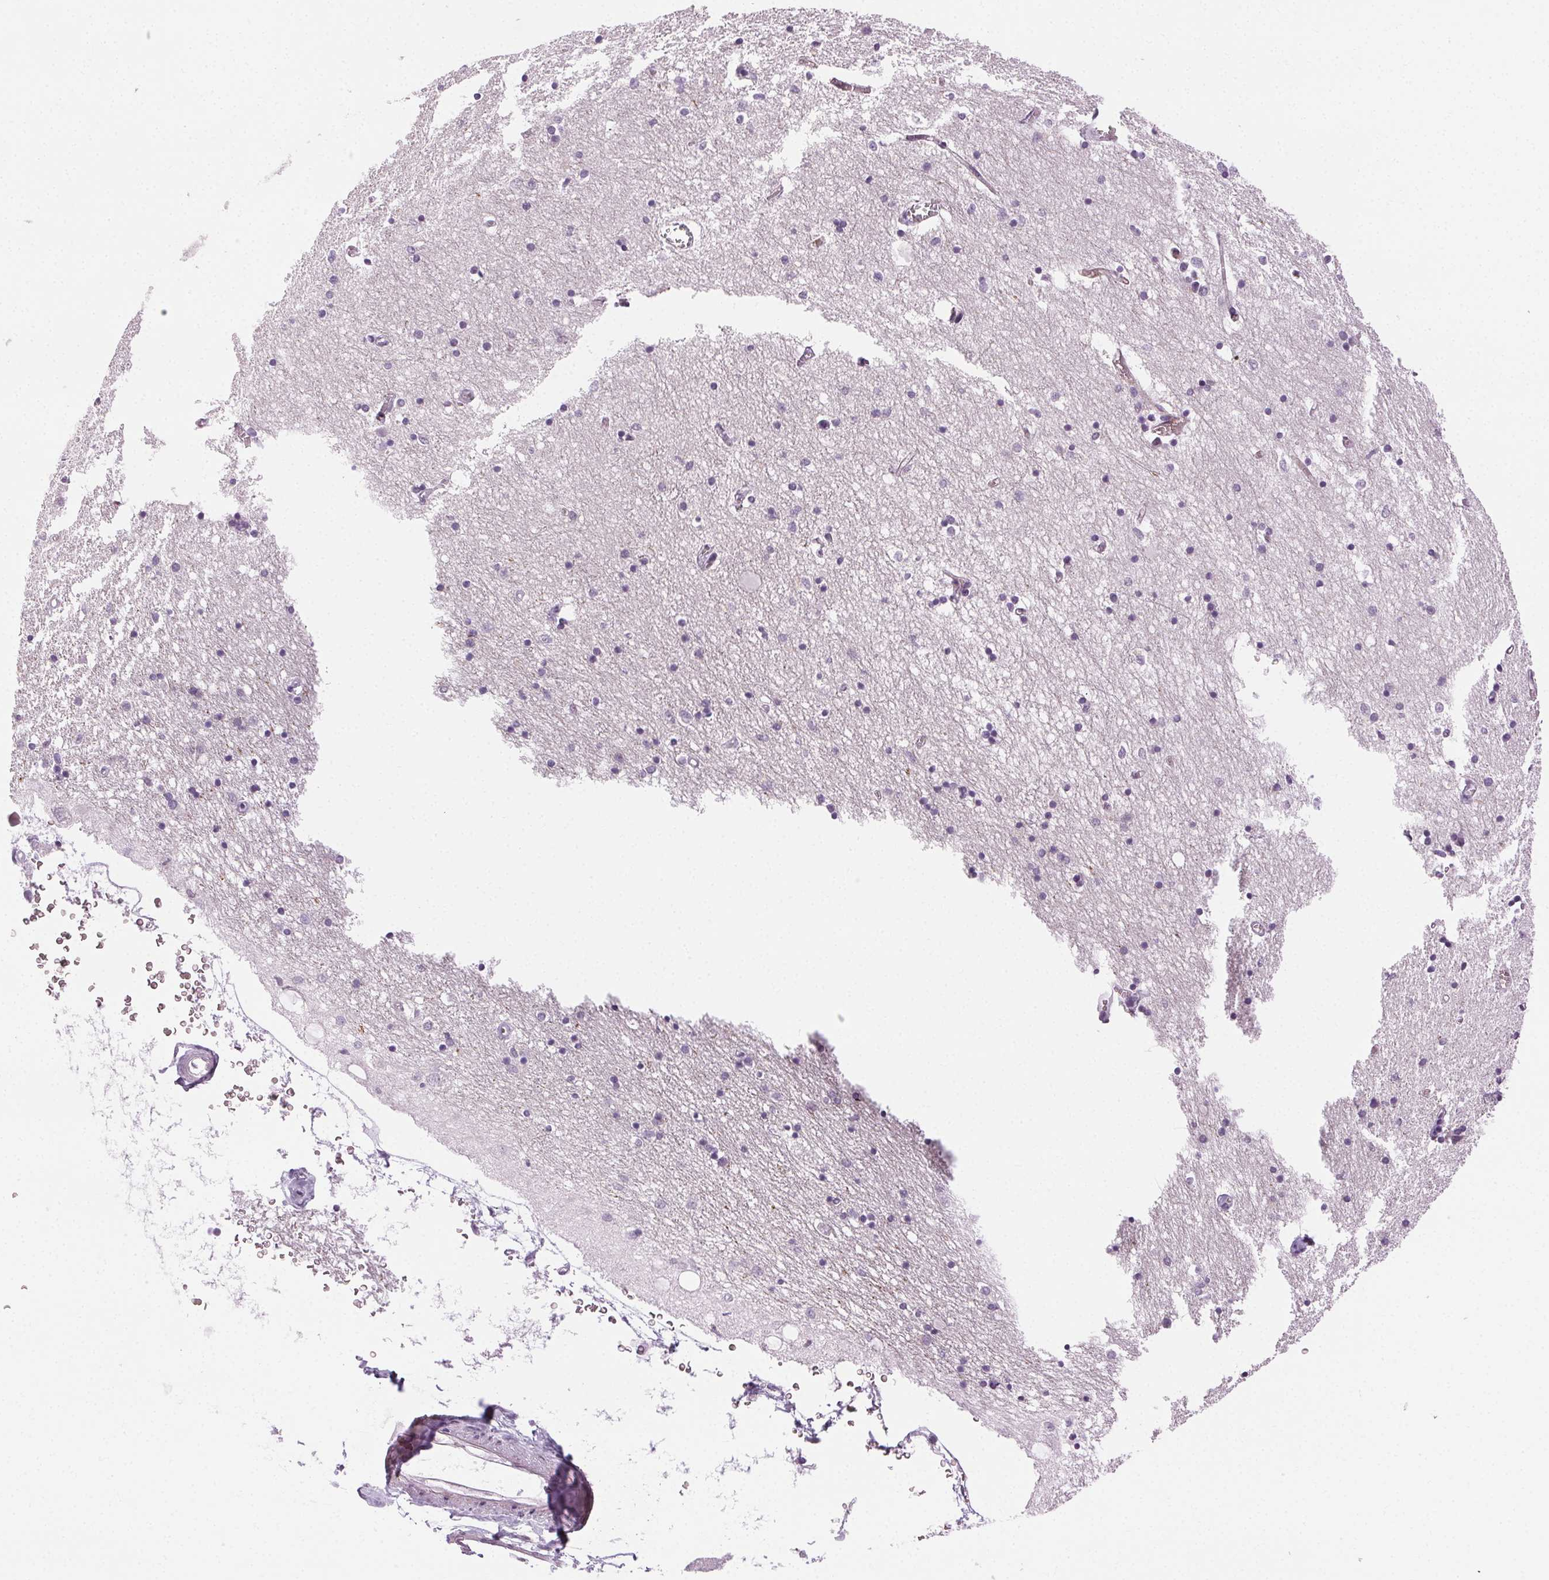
{"staining": {"intensity": "negative", "quantity": "none", "location": "none"}, "tissue": "hippocampus", "cell_type": "Glial cells", "image_type": "normal", "snomed": [{"axis": "morphology", "description": "Normal tissue, NOS"}, {"axis": "topography", "description": "Lateral ventricle wall"}, {"axis": "topography", "description": "Hippocampus"}], "caption": "Glial cells are negative for protein expression in unremarkable human hippocampus. Nuclei are stained in blue.", "gene": "AIF1L", "patient": {"sex": "female", "age": 63}}